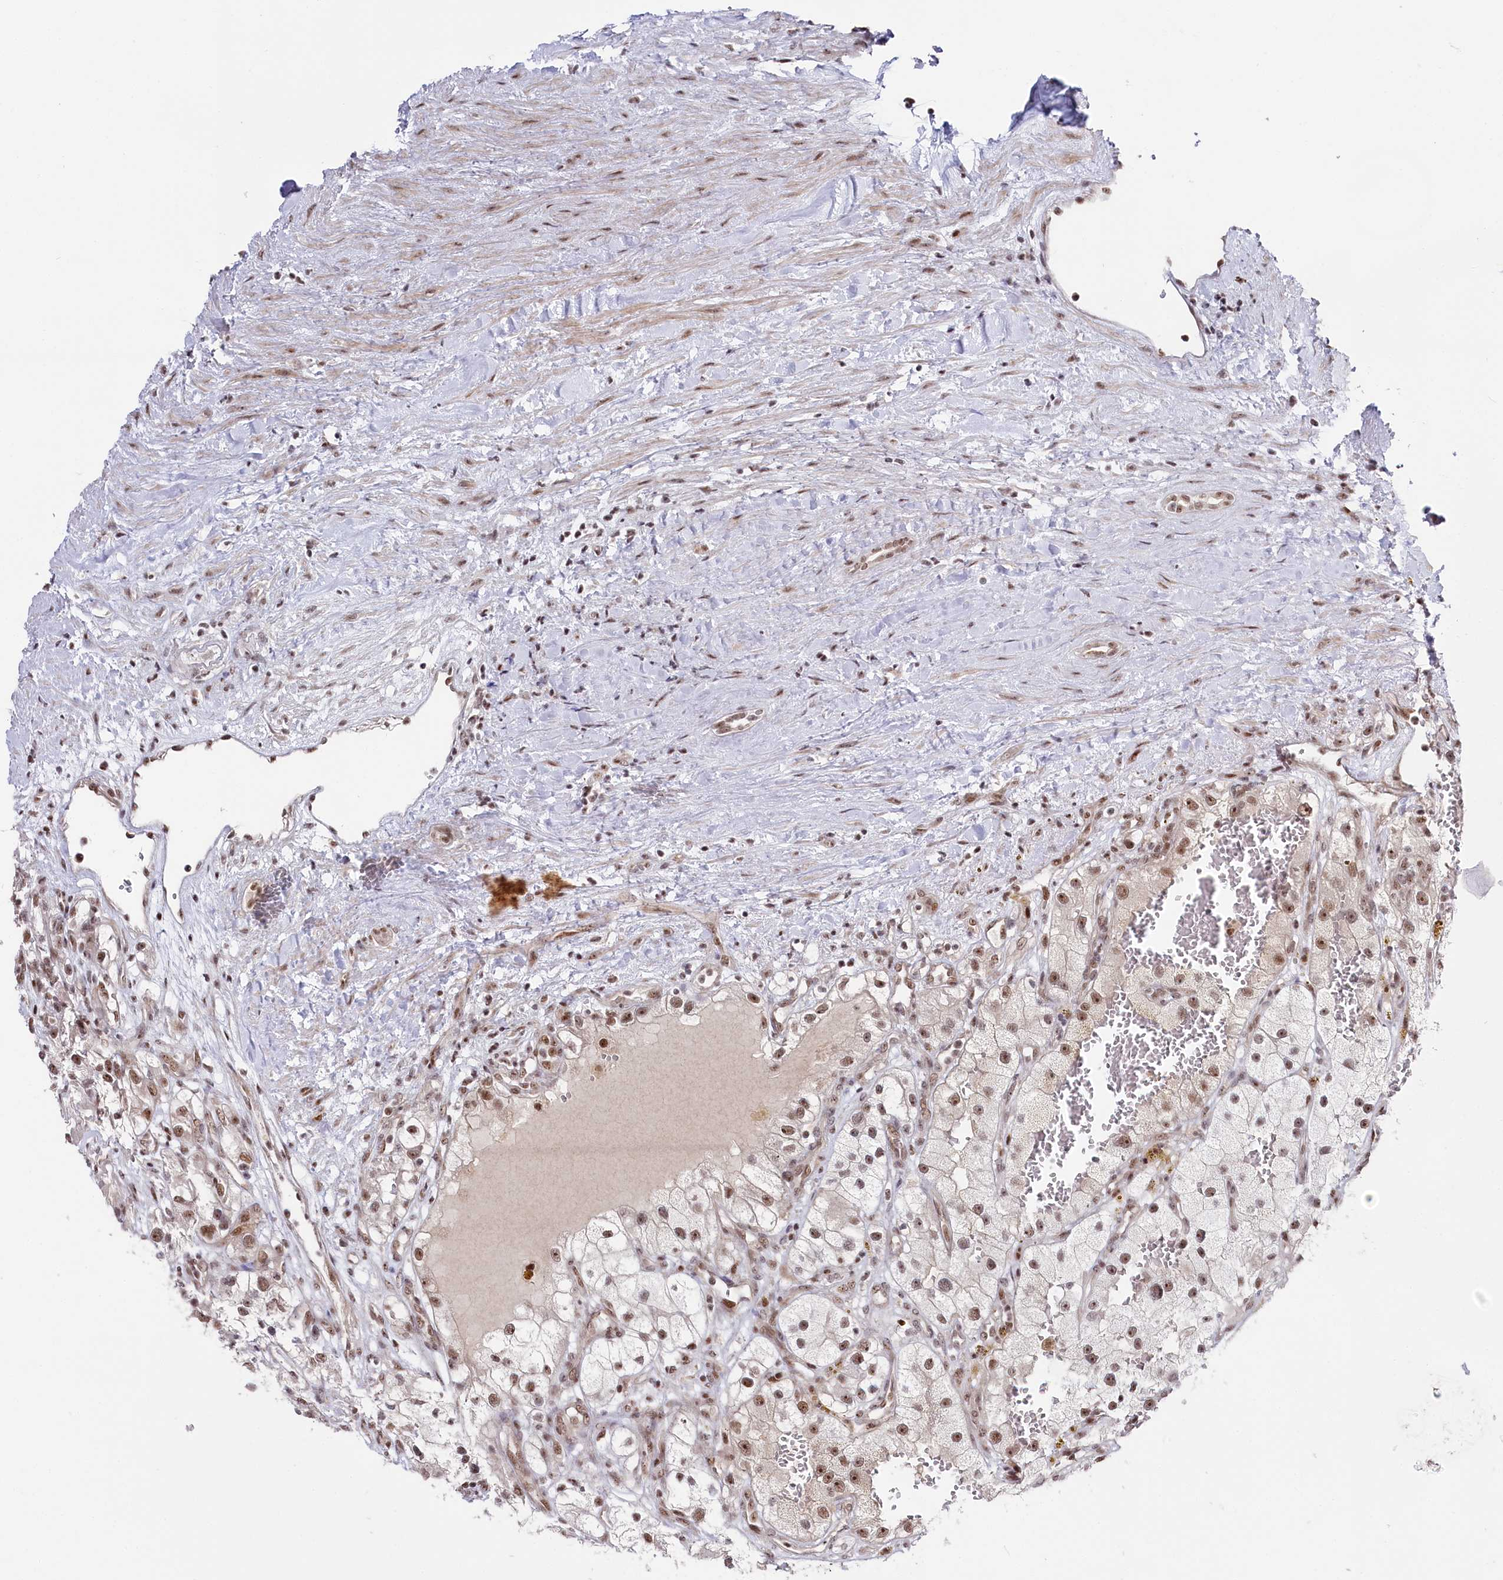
{"staining": {"intensity": "weak", "quantity": ">75%", "location": "nuclear"}, "tissue": "renal cancer", "cell_type": "Tumor cells", "image_type": "cancer", "snomed": [{"axis": "morphology", "description": "Adenocarcinoma, NOS"}, {"axis": "topography", "description": "Kidney"}], "caption": "High-magnification brightfield microscopy of renal cancer stained with DAB (brown) and counterstained with hematoxylin (blue). tumor cells exhibit weak nuclear positivity is appreciated in about>75% of cells.", "gene": "POLR2H", "patient": {"sex": "female", "age": 57}}